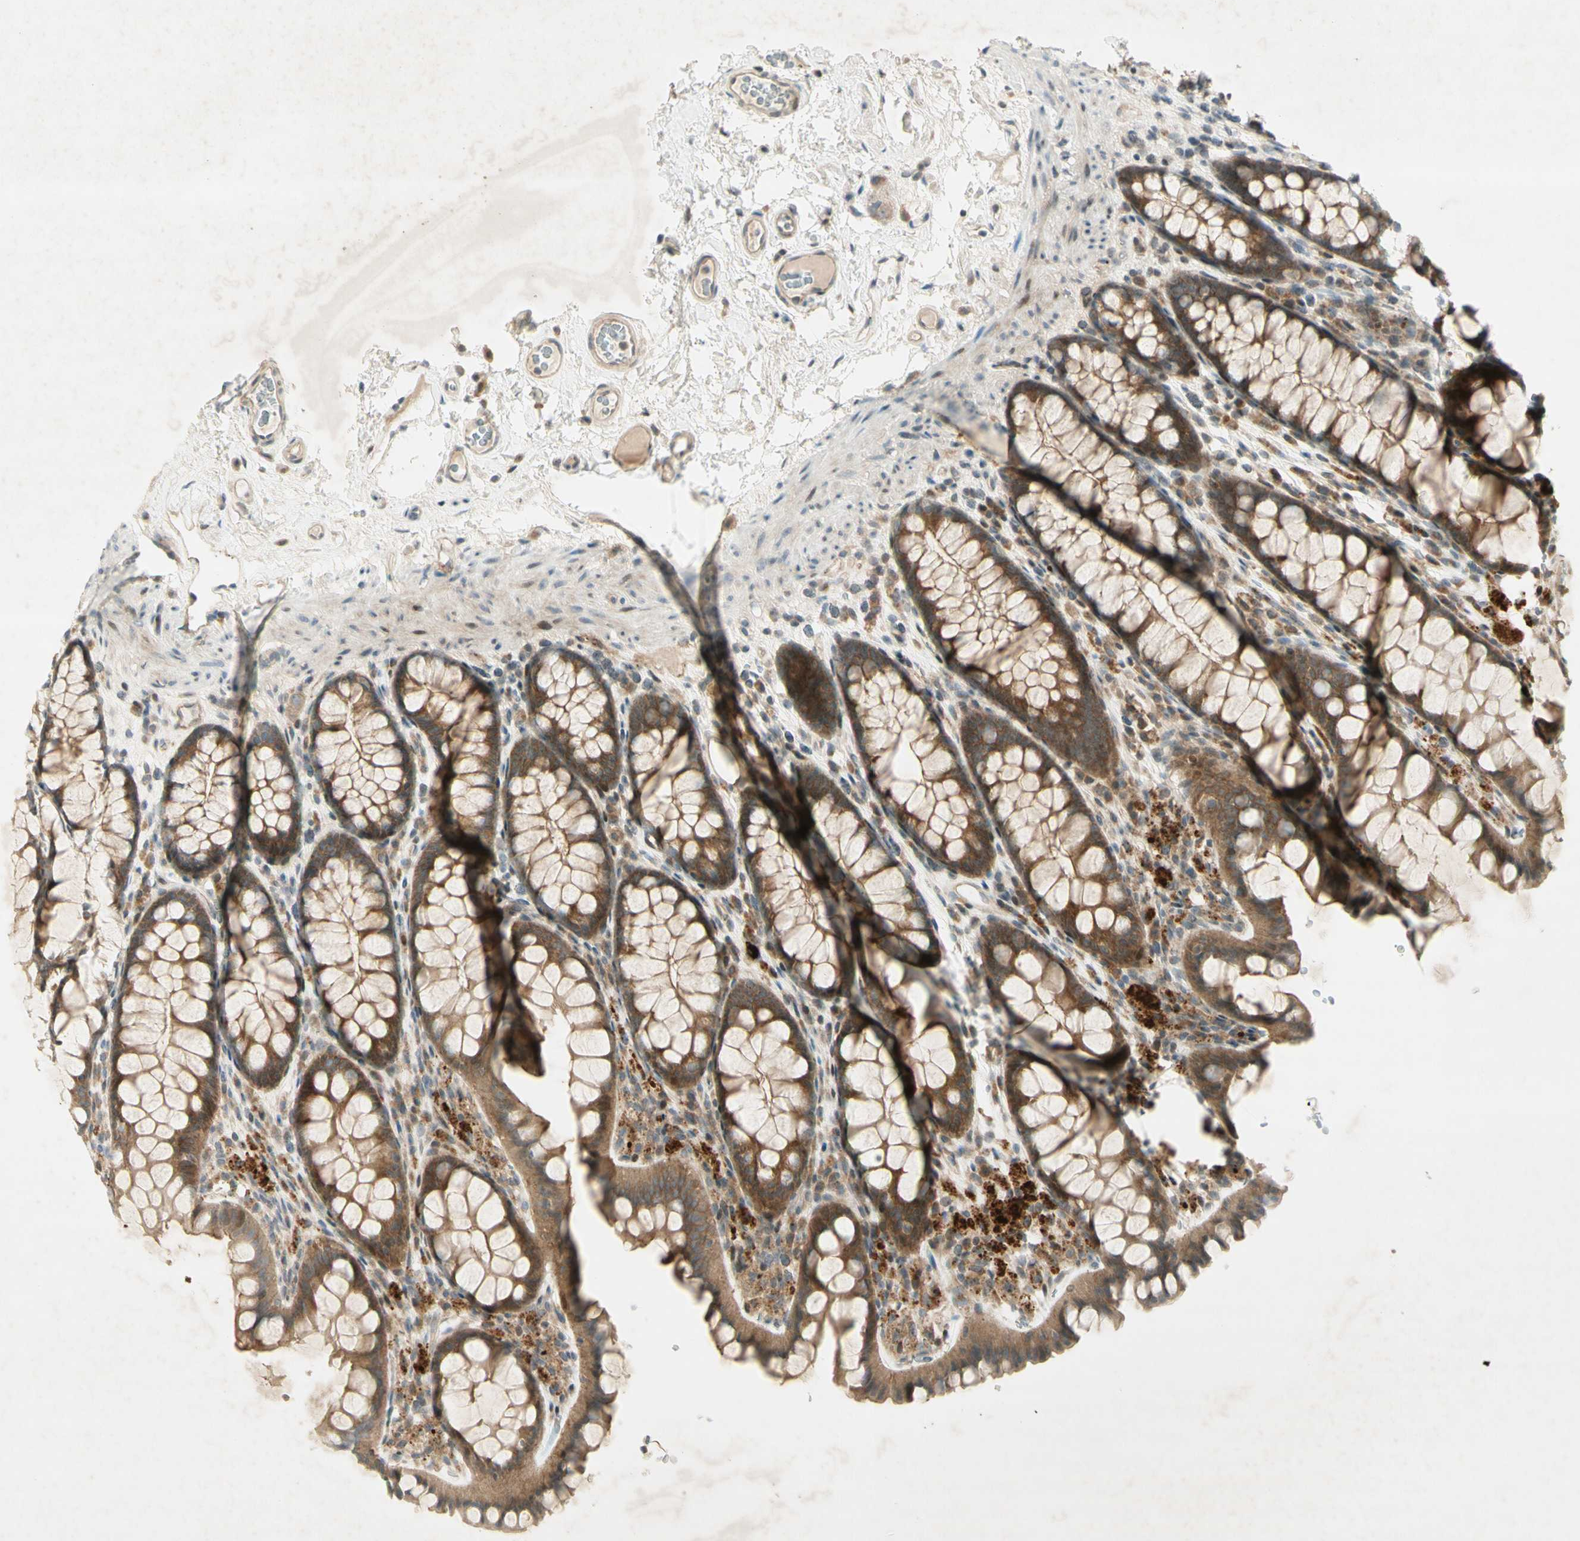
{"staining": {"intensity": "moderate", "quantity": ">75%", "location": "cytoplasmic/membranous"}, "tissue": "colon", "cell_type": "Endothelial cells", "image_type": "normal", "snomed": [{"axis": "morphology", "description": "Normal tissue, NOS"}, {"axis": "topography", "description": "Colon"}], "caption": "A high-resolution image shows immunohistochemistry (IHC) staining of unremarkable colon, which demonstrates moderate cytoplasmic/membranous staining in about >75% of endothelial cells.", "gene": "ETF1", "patient": {"sex": "female", "age": 55}}